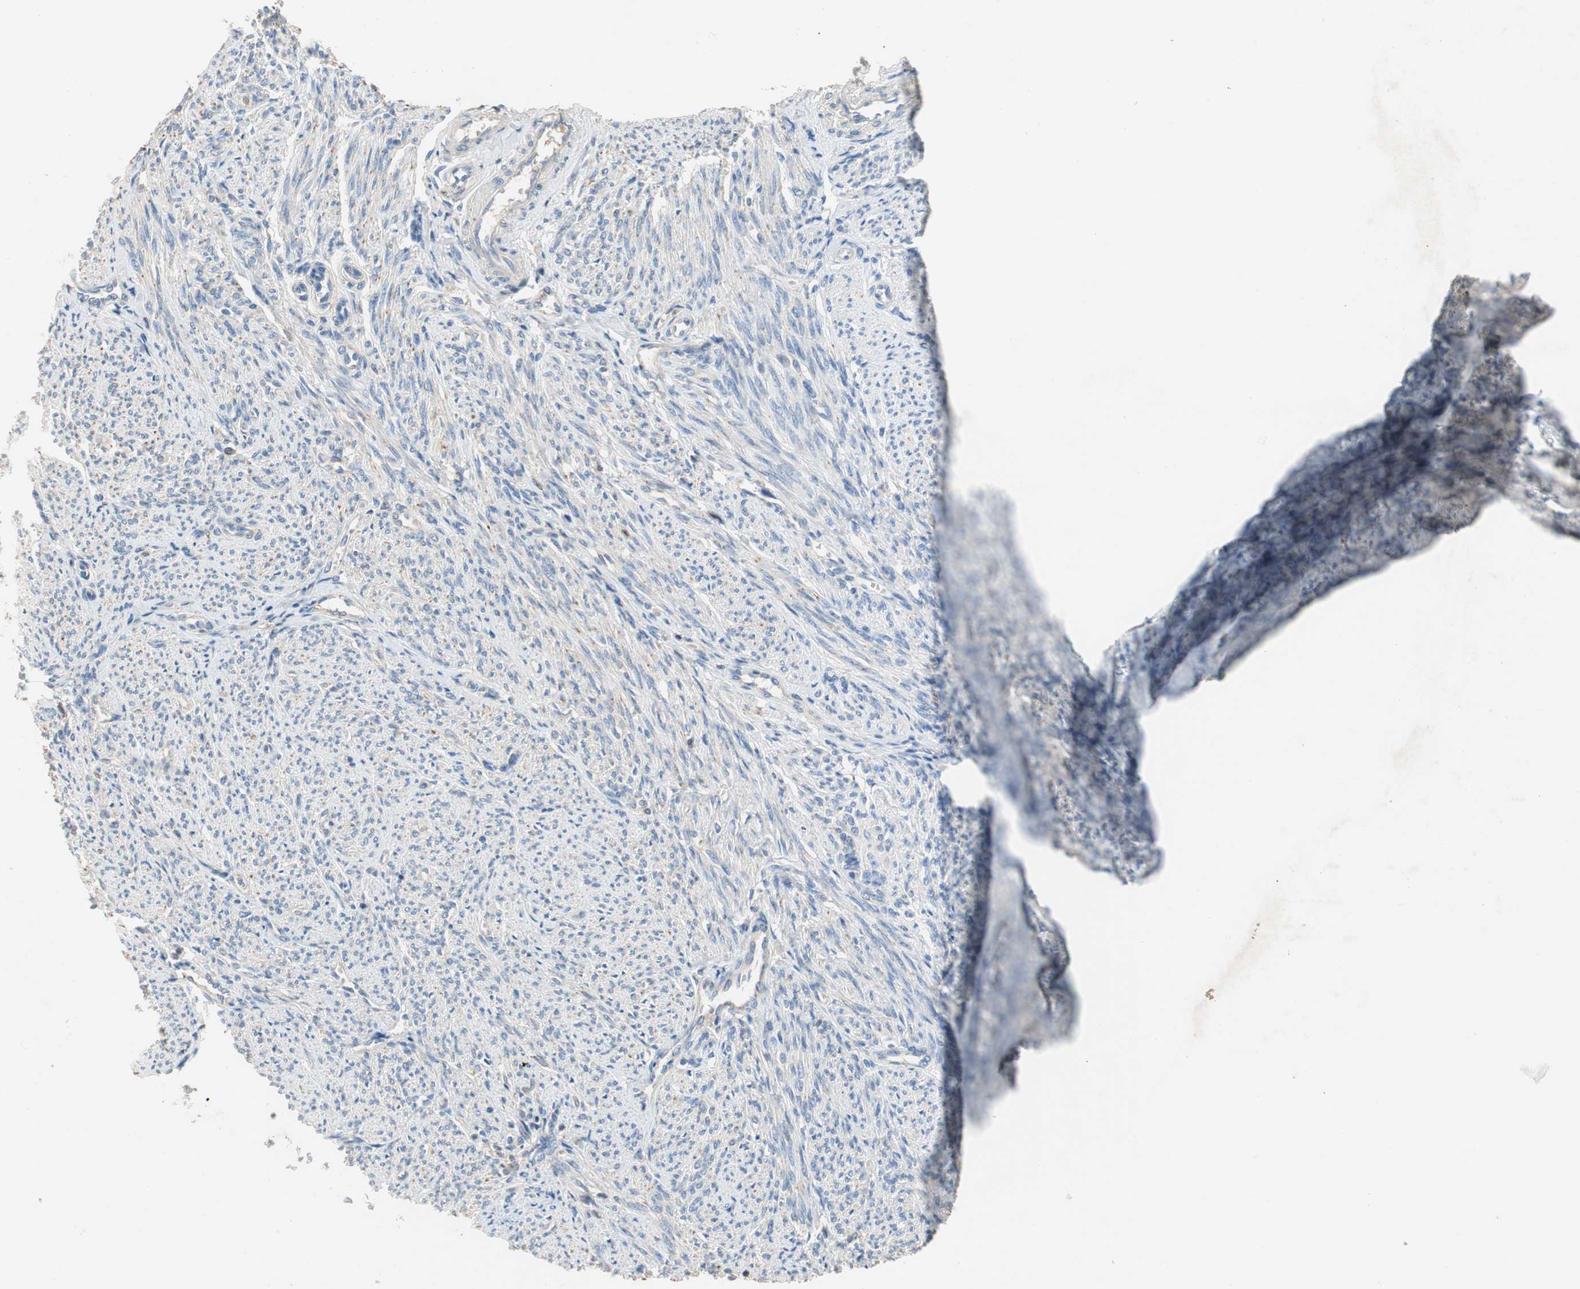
{"staining": {"intensity": "negative", "quantity": "none", "location": "none"}, "tissue": "smooth muscle", "cell_type": "Smooth muscle cells", "image_type": "normal", "snomed": [{"axis": "morphology", "description": "Normal tissue, NOS"}, {"axis": "topography", "description": "Smooth muscle"}], "caption": "Immunohistochemical staining of normal human smooth muscle exhibits no significant positivity in smooth muscle cells. (Immunohistochemistry (ihc), brightfield microscopy, high magnification).", "gene": "ADAP1", "patient": {"sex": "female", "age": 65}}